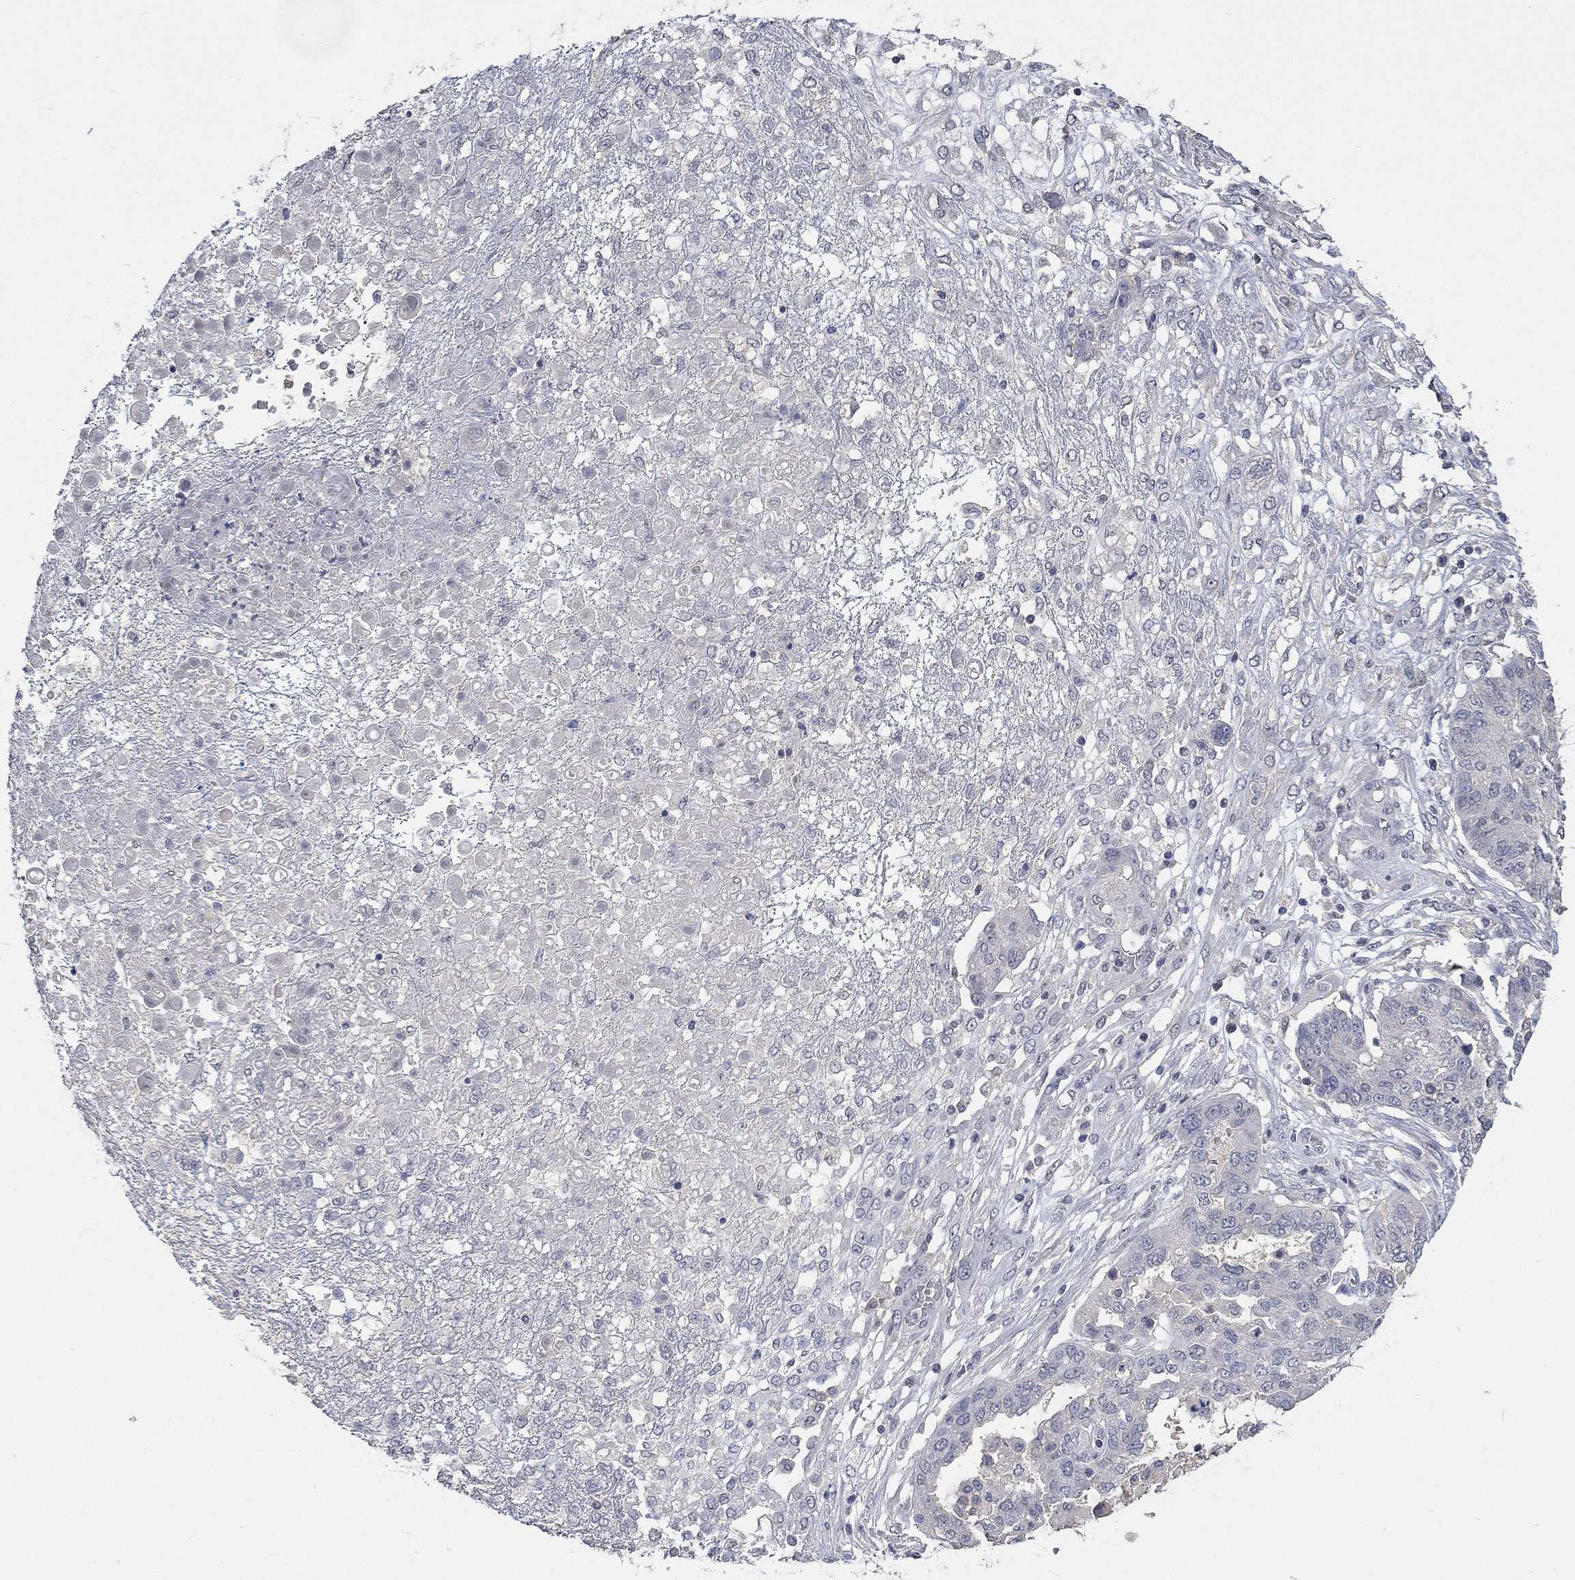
{"staining": {"intensity": "negative", "quantity": "none", "location": "none"}, "tissue": "ovarian cancer", "cell_type": "Tumor cells", "image_type": "cancer", "snomed": [{"axis": "morphology", "description": "Cystadenocarcinoma, serous, NOS"}, {"axis": "topography", "description": "Ovary"}], "caption": "Immunohistochemistry histopathology image of ovarian serous cystadenocarcinoma stained for a protein (brown), which exhibits no expression in tumor cells.", "gene": "ZBTB18", "patient": {"sex": "female", "age": 67}}